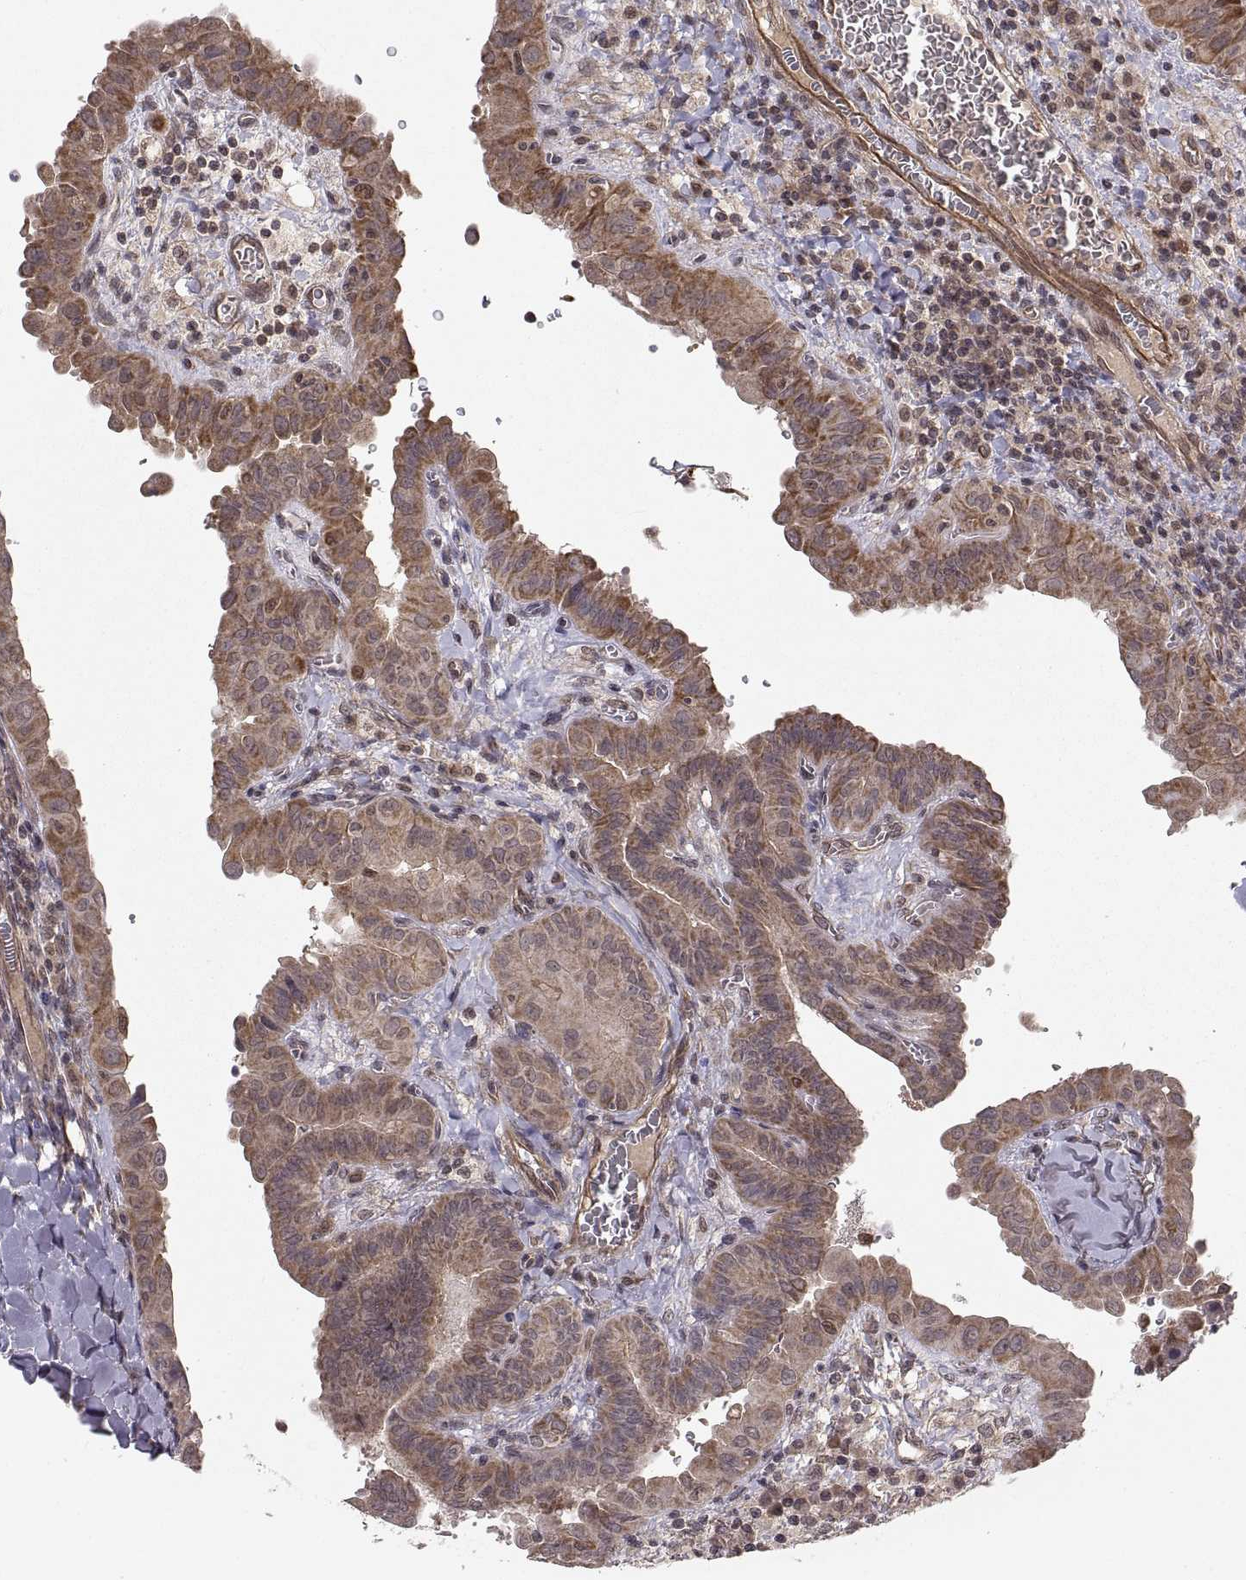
{"staining": {"intensity": "moderate", "quantity": "25%-75%", "location": "cytoplasmic/membranous"}, "tissue": "thyroid cancer", "cell_type": "Tumor cells", "image_type": "cancer", "snomed": [{"axis": "morphology", "description": "Papillary adenocarcinoma, NOS"}, {"axis": "topography", "description": "Thyroid gland"}], "caption": "Thyroid cancer stained with DAB (3,3'-diaminobenzidine) immunohistochemistry exhibits medium levels of moderate cytoplasmic/membranous staining in approximately 25%-75% of tumor cells.", "gene": "ABL2", "patient": {"sex": "female", "age": 37}}